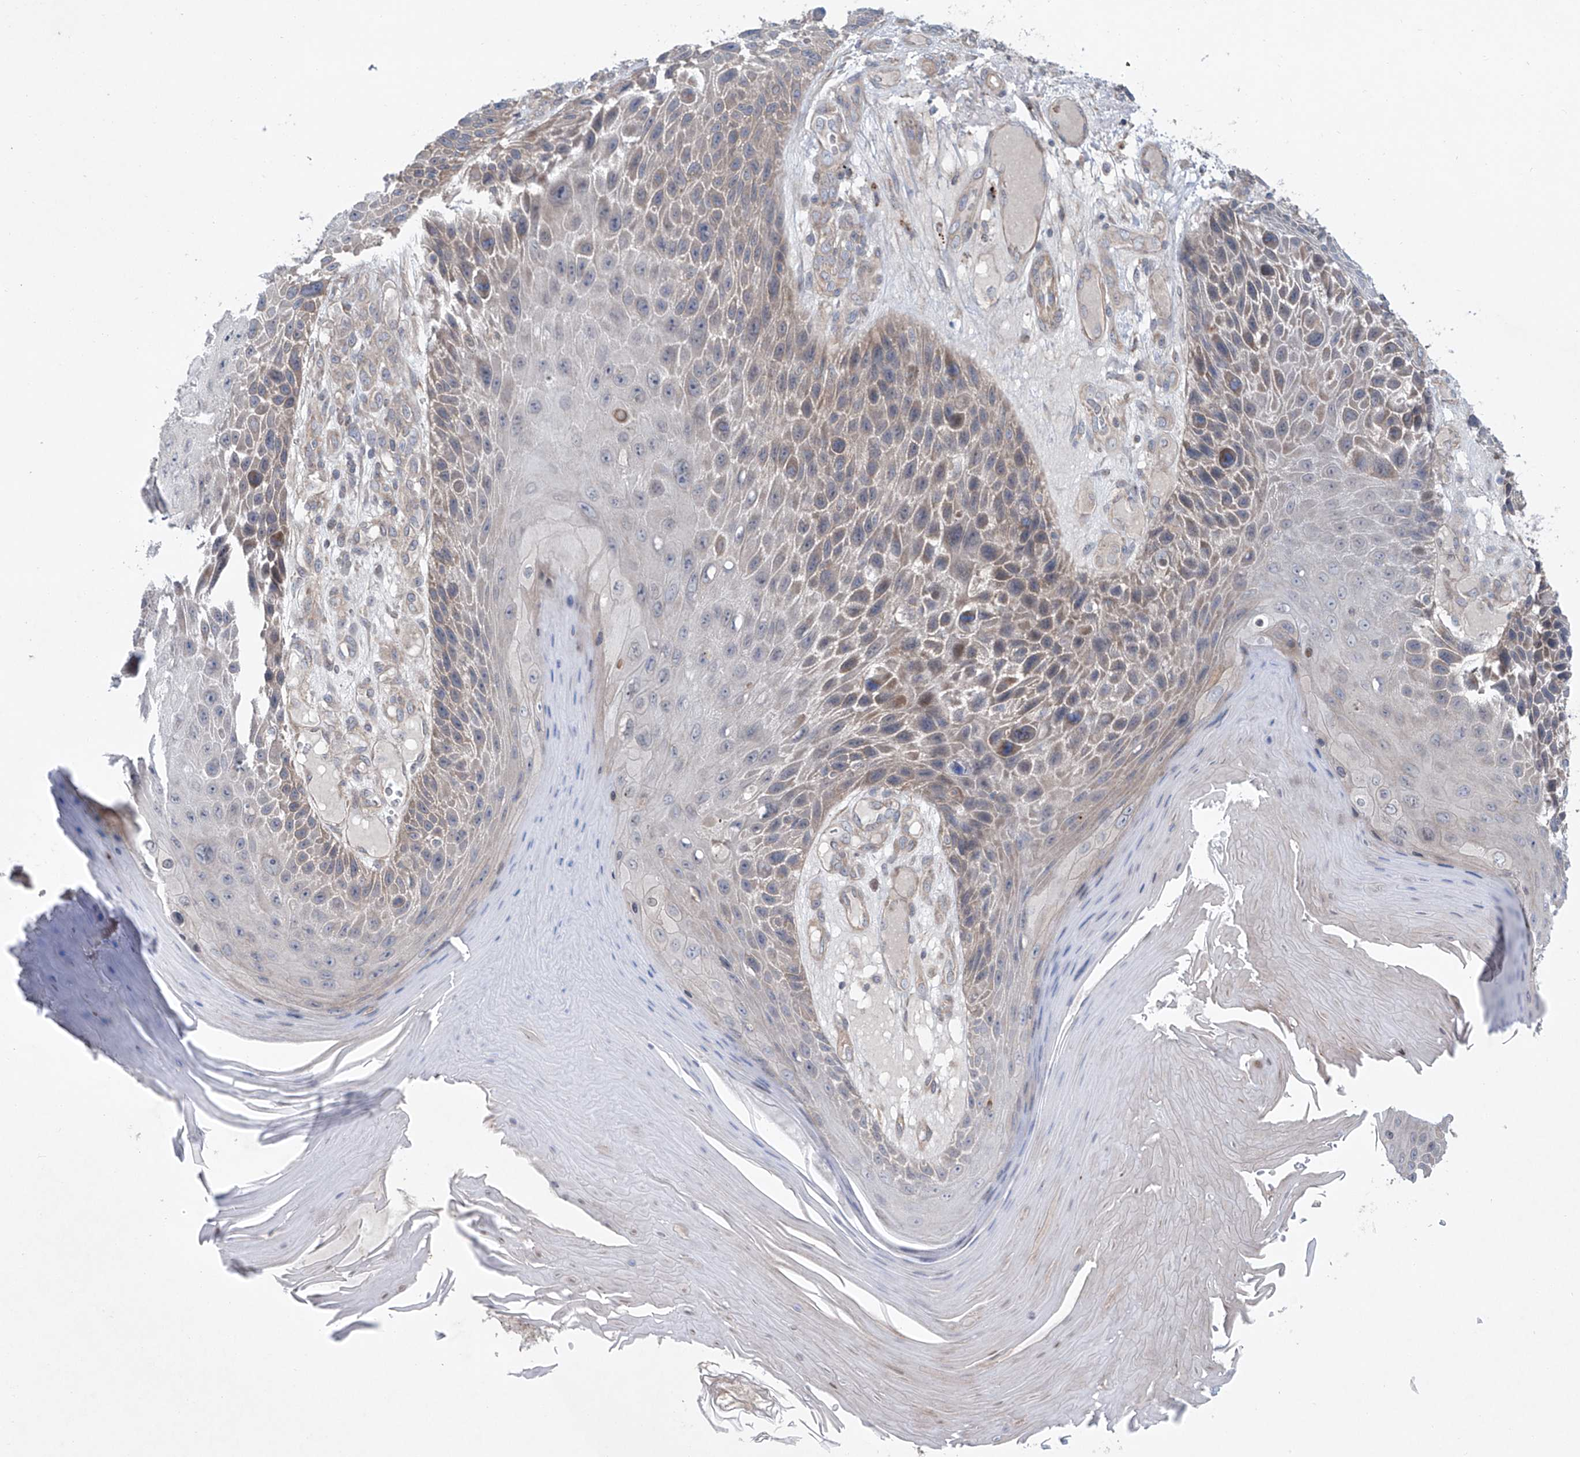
{"staining": {"intensity": "weak", "quantity": "<25%", "location": "cytoplasmic/membranous"}, "tissue": "skin cancer", "cell_type": "Tumor cells", "image_type": "cancer", "snomed": [{"axis": "morphology", "description": "Squamous cell carcinoma, NOS"}, {"axis": "topography", "description": "Skin"}], "caption": "Immunohistochemical staining of squamous cell carcinoma (skin) demonstrates no significant expression in tumor cells.", "gene": "KLC4", "patient": {"sex": "female", "age": 88}}